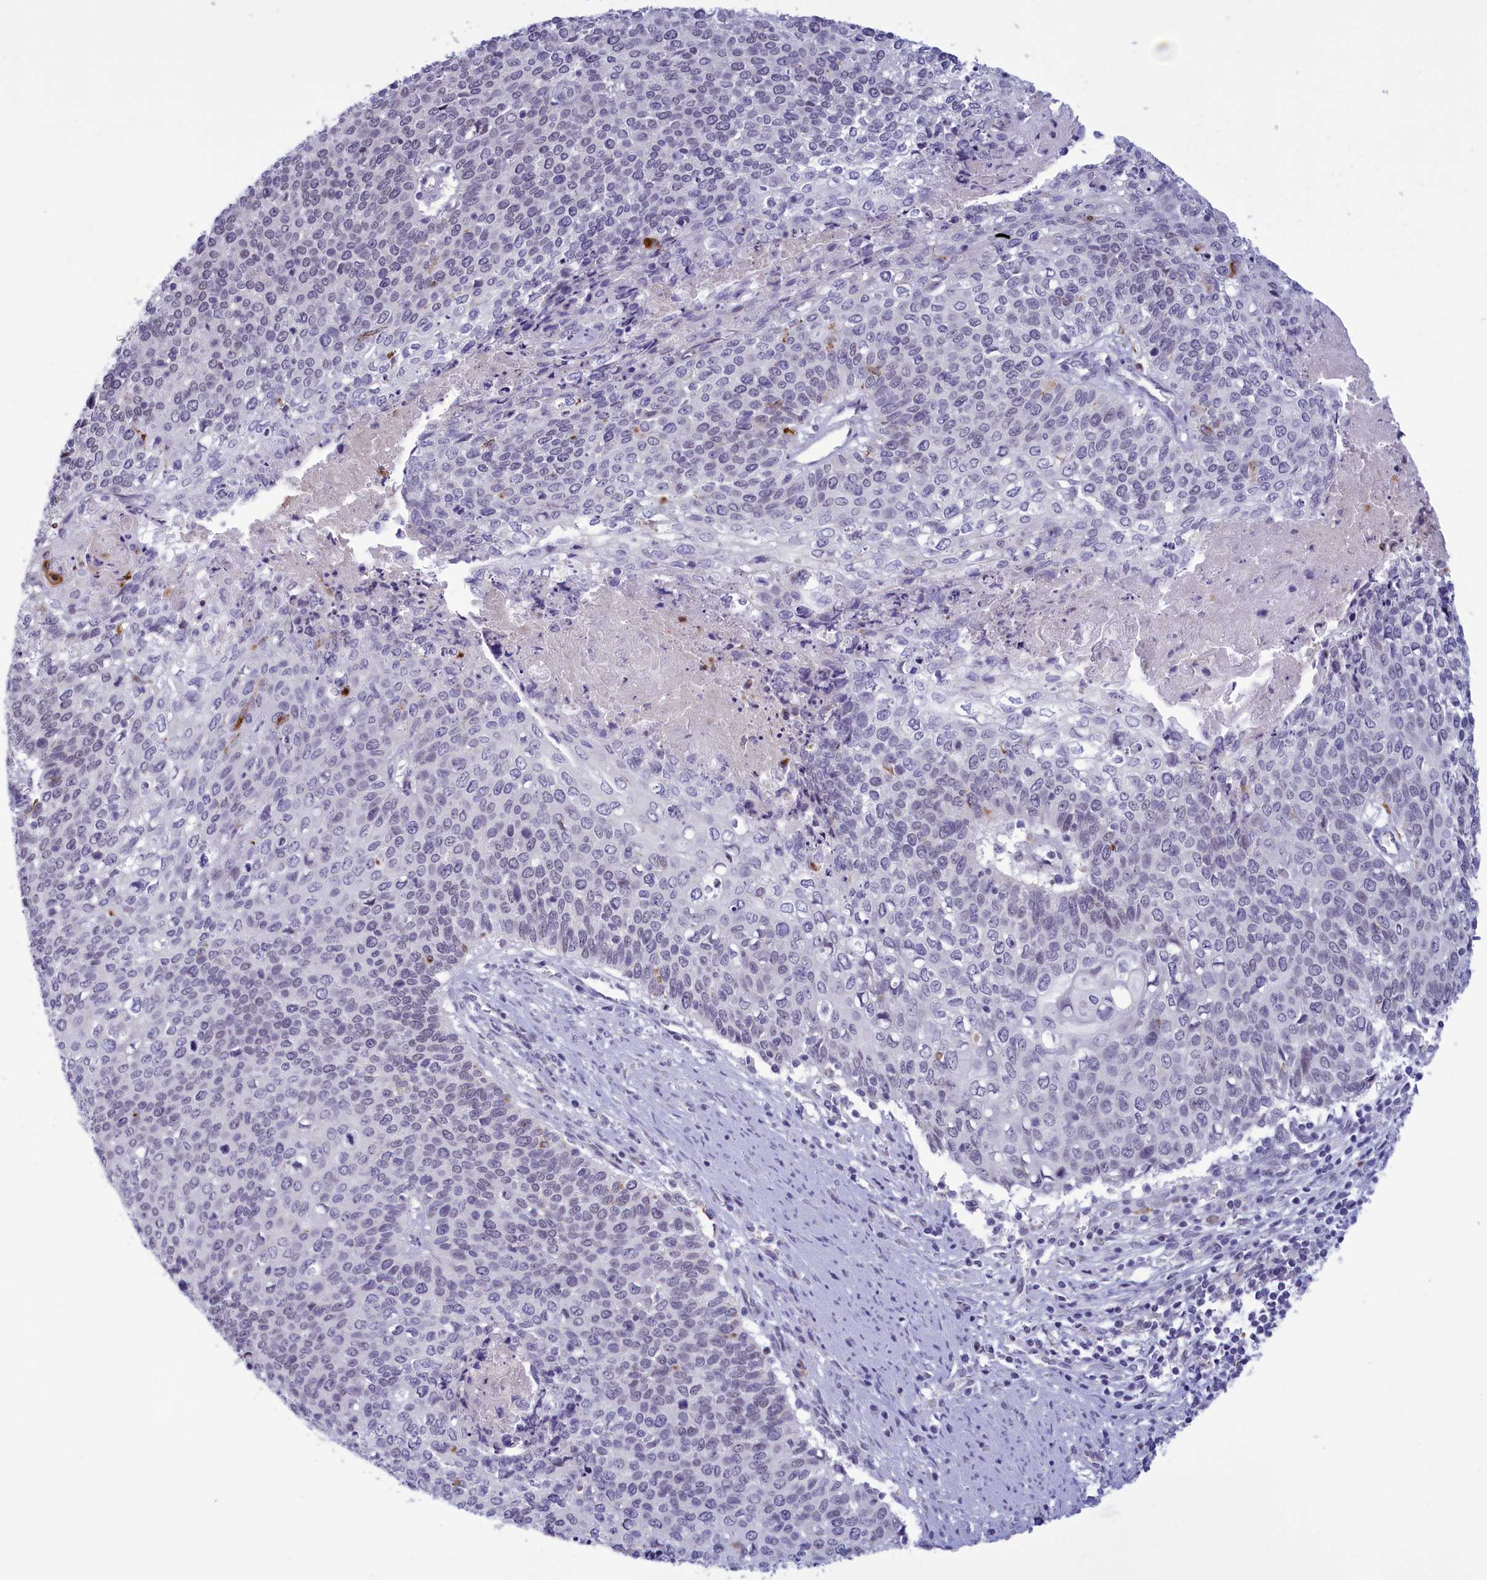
{"staining": {"intensity": "negative", "quantity": "none", "location": "none"}, "tissue": "cervical cancer", "cell_type": "Tumor cells", "image_type": "cancer", "snomed": [{"axis": "morphology", "description": "Squamous cell carcinoma, NOS"}, {"axis": "topography", "description": "Cervix"}], "caption": "The micrograph displays no staining of tumor cells in cervical cancer. (DAB immunohistochemistry (IHC), high magnification).", "gene": "ELOA2", "patient": {"sex": "female", "age": 39}}